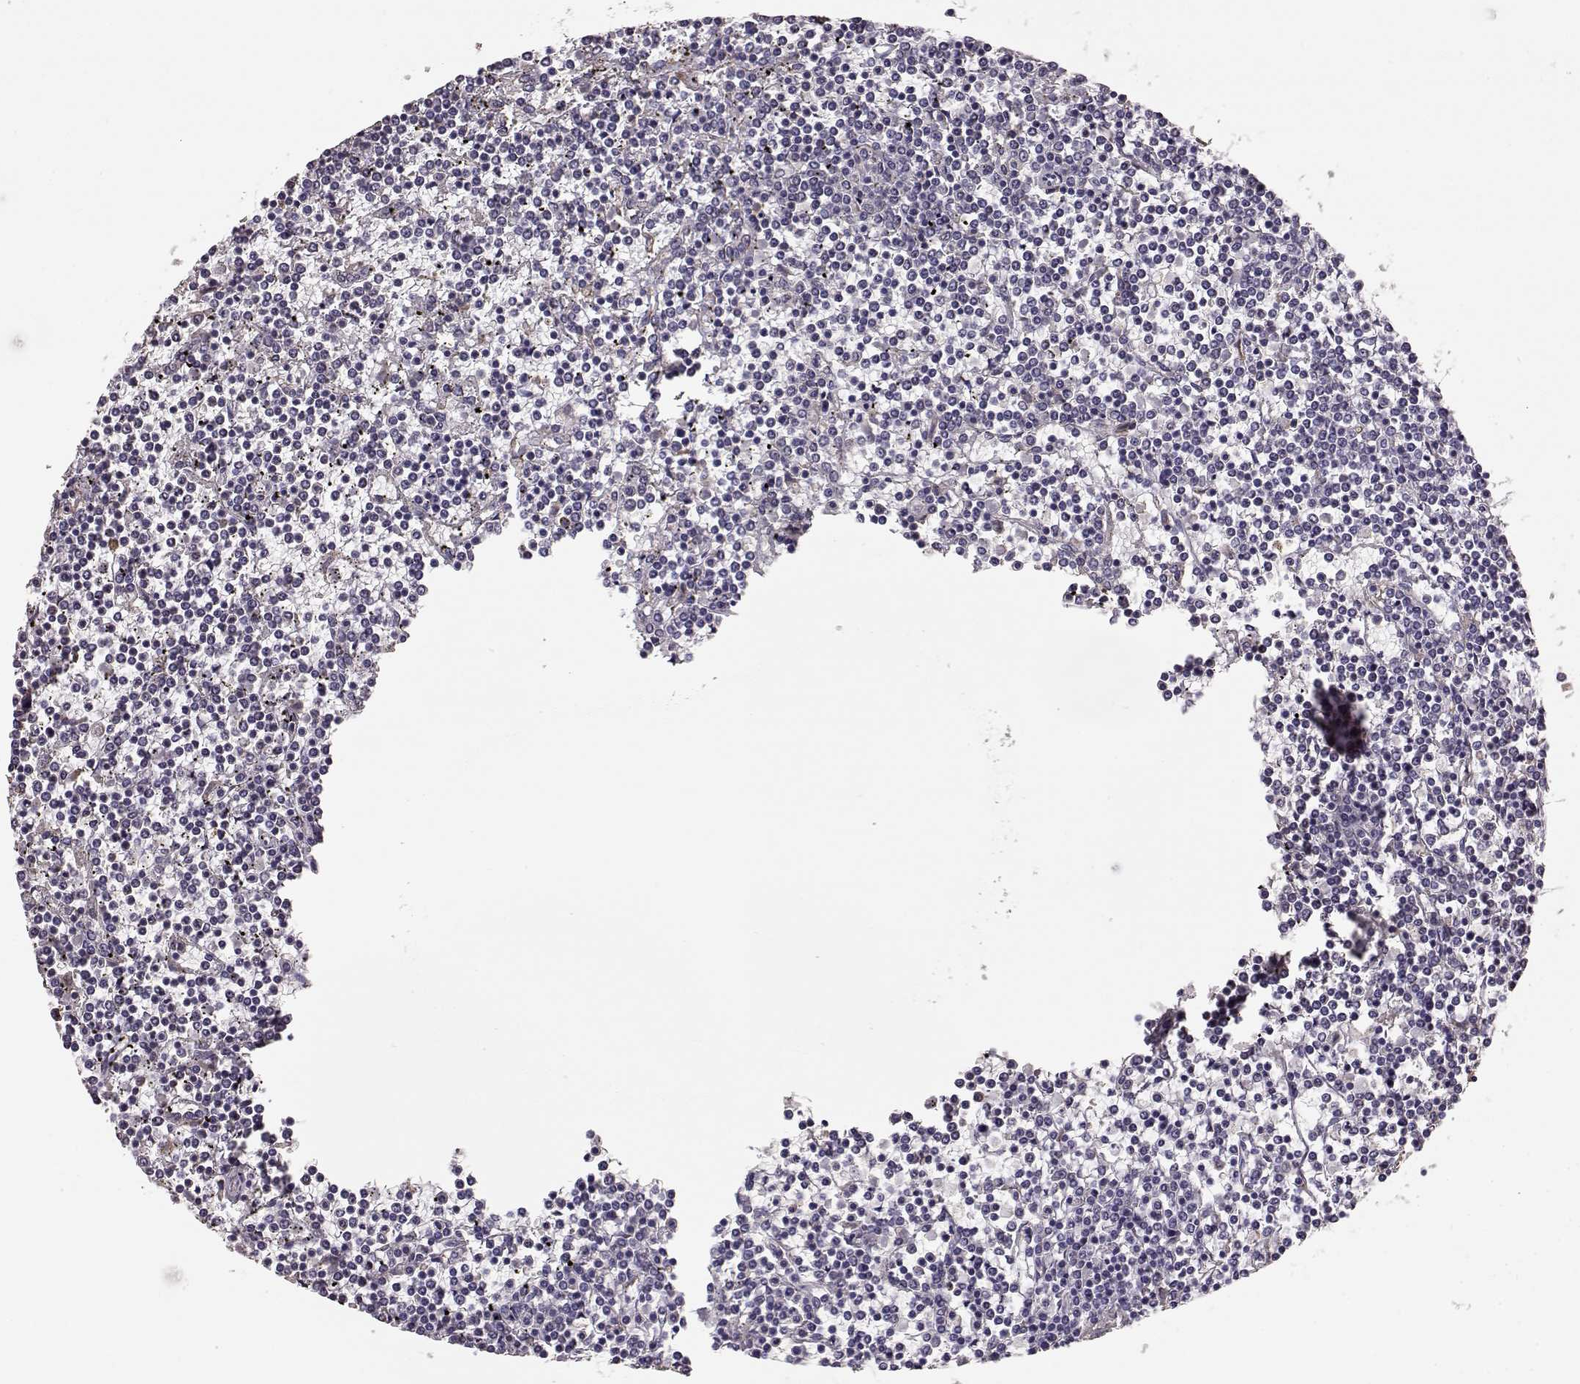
{"staining": {"intensity": "negative", "quantity": "none", "location": "none"}, "tissue": "lymphoma", "cell_type": "Tumor cells", "image_type": "cancer", "snomed": [{"axis": "morphology", "description": "Malignant lymphoma, non-Hodgkin's type, Low grade"}, {"axis": "topography", "description": "Spleen"}], "caption": "DAB immunohistochemical staining of lymphoma demonstrates no significant expression in tumor cells. Brightfield microscopy of immunohistochemistry (IHC) stained with DAB (brown) and hematoxylin (blue), captured at high magnification.", "gene": "GABRG3", "patient": {"sex": "female", "age": 19}}